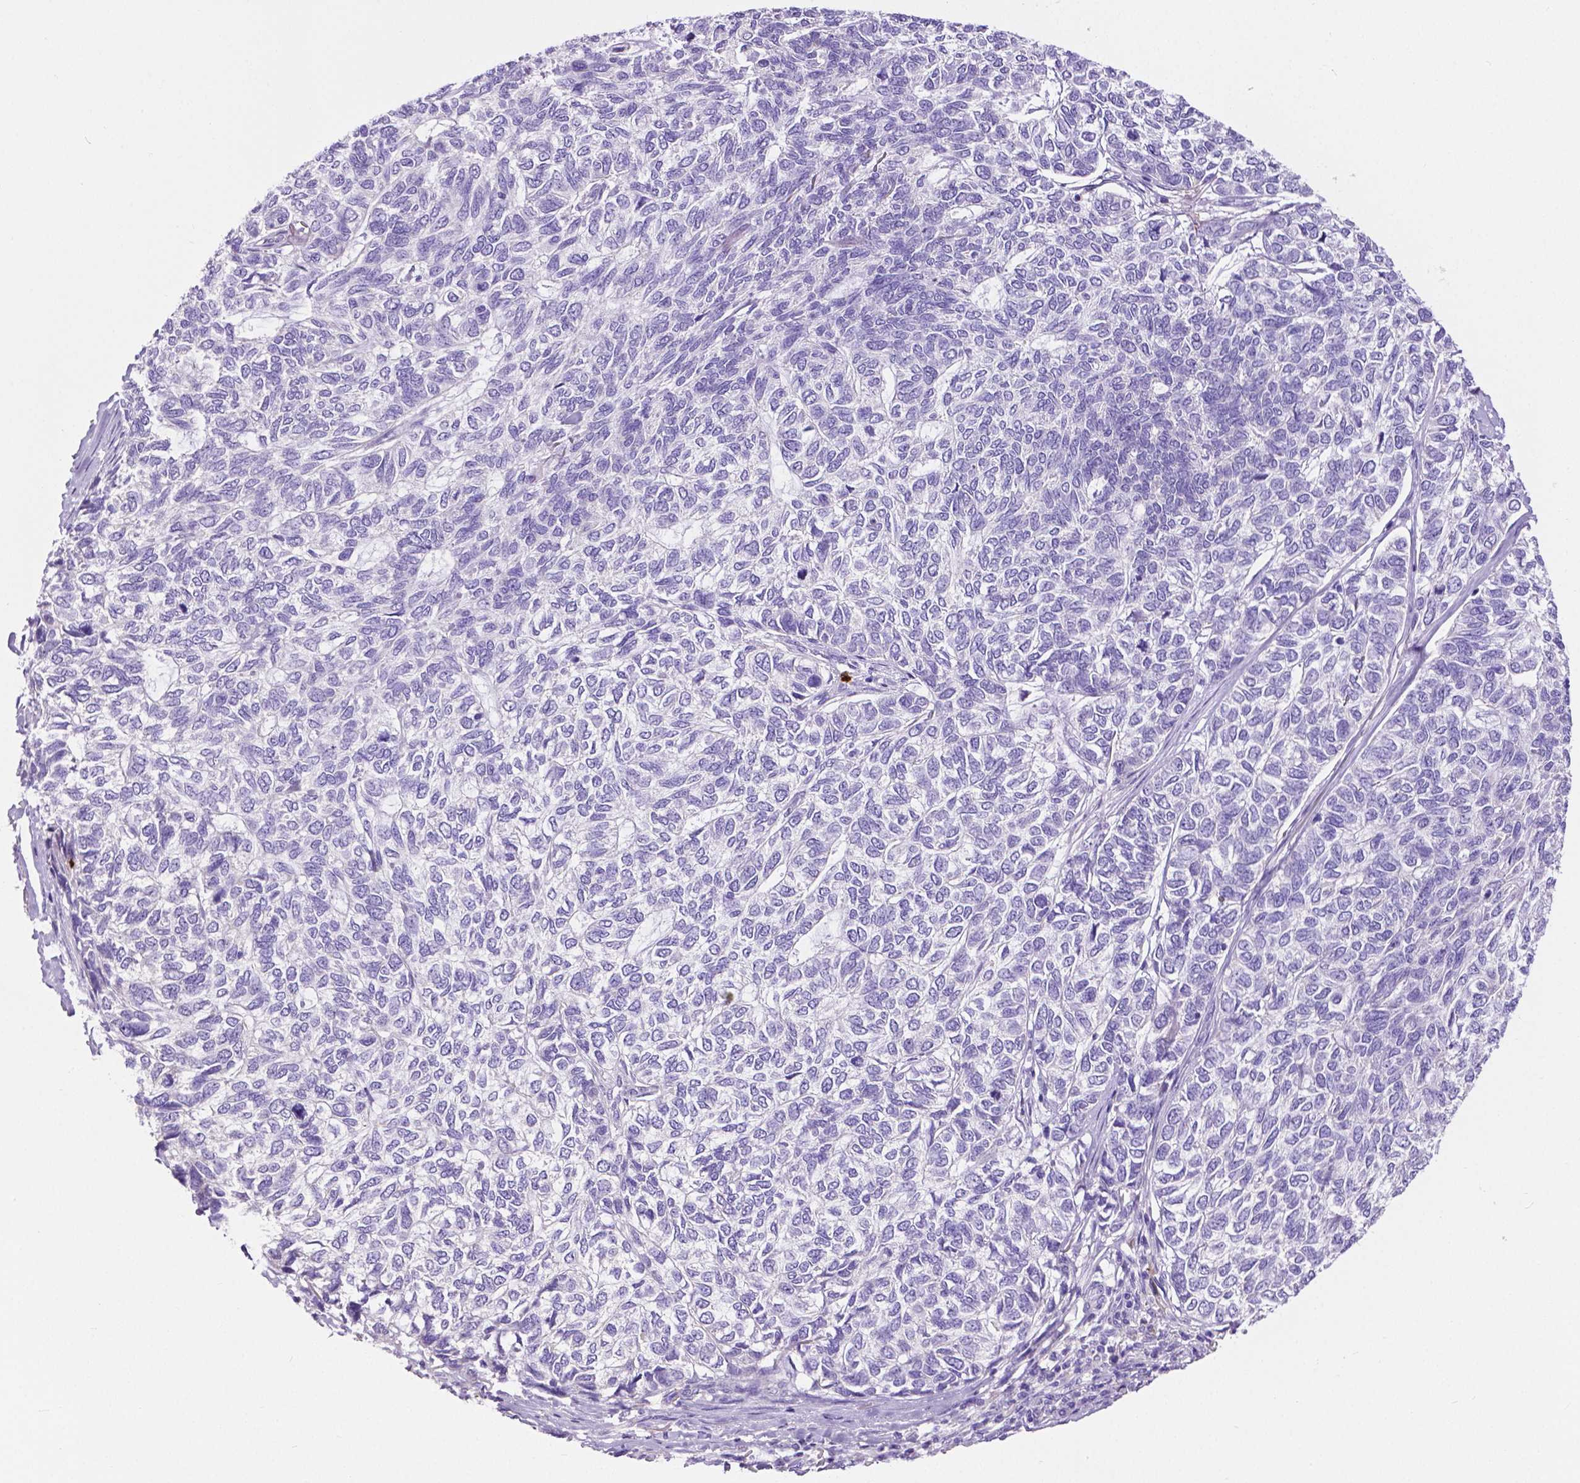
{"staining": {"intensity": "negative", "quantity": "none", "location": "none"}, "tissue": "skin cancer", "cell_type": "Tumor cells", "image_type": "cancer", "snomed": [{"axis": "morphology", "description": "Basal cell carcinoma"}, {"axis": "topography", "description": "Skin"}], "caption": "The histopathology image reveals no significant expression in tumor cells of skin basal cell carcinoma.", "gene": "MMP9", "patient": {"sex": "female", "age": 65}}